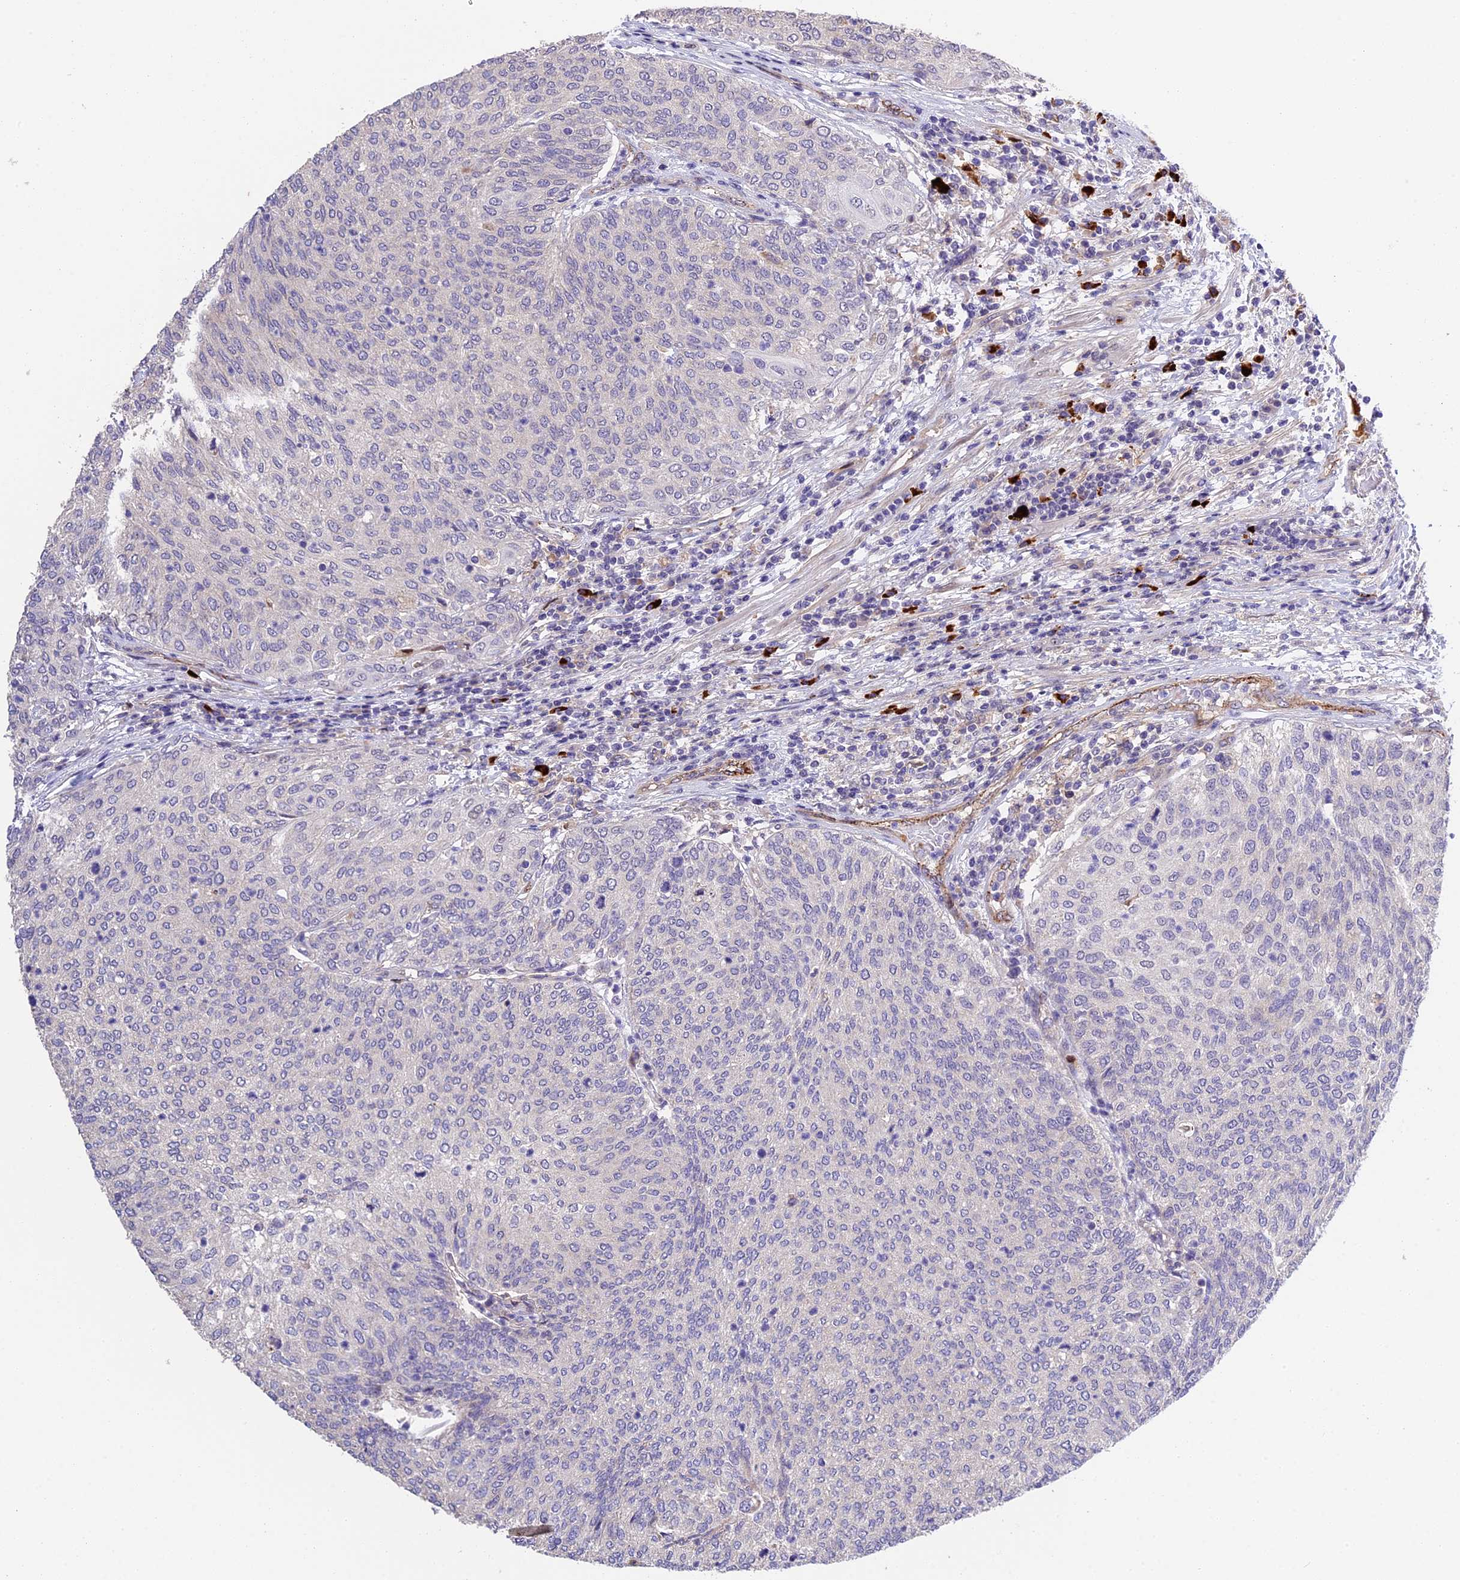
{"staining": {"intensity": "negative", "quantity": "none", "location": "none"}, "tissue": "urothelial cancer", "cell_type": "Tumor cells", "image_type": "cancer", "snomed": [{"axis": "morphology", "description": "Urothelial carcinoma, Low grade"}, {"axis": "topography", "description": "Urinary bladder"}], "caption": "The photomicrograph displays no significant positivity in tumor cells of urothelial carcinoma (low-grade).", "gene": "MFSD2A", "patient": {"sex": "female", "age": 79}}